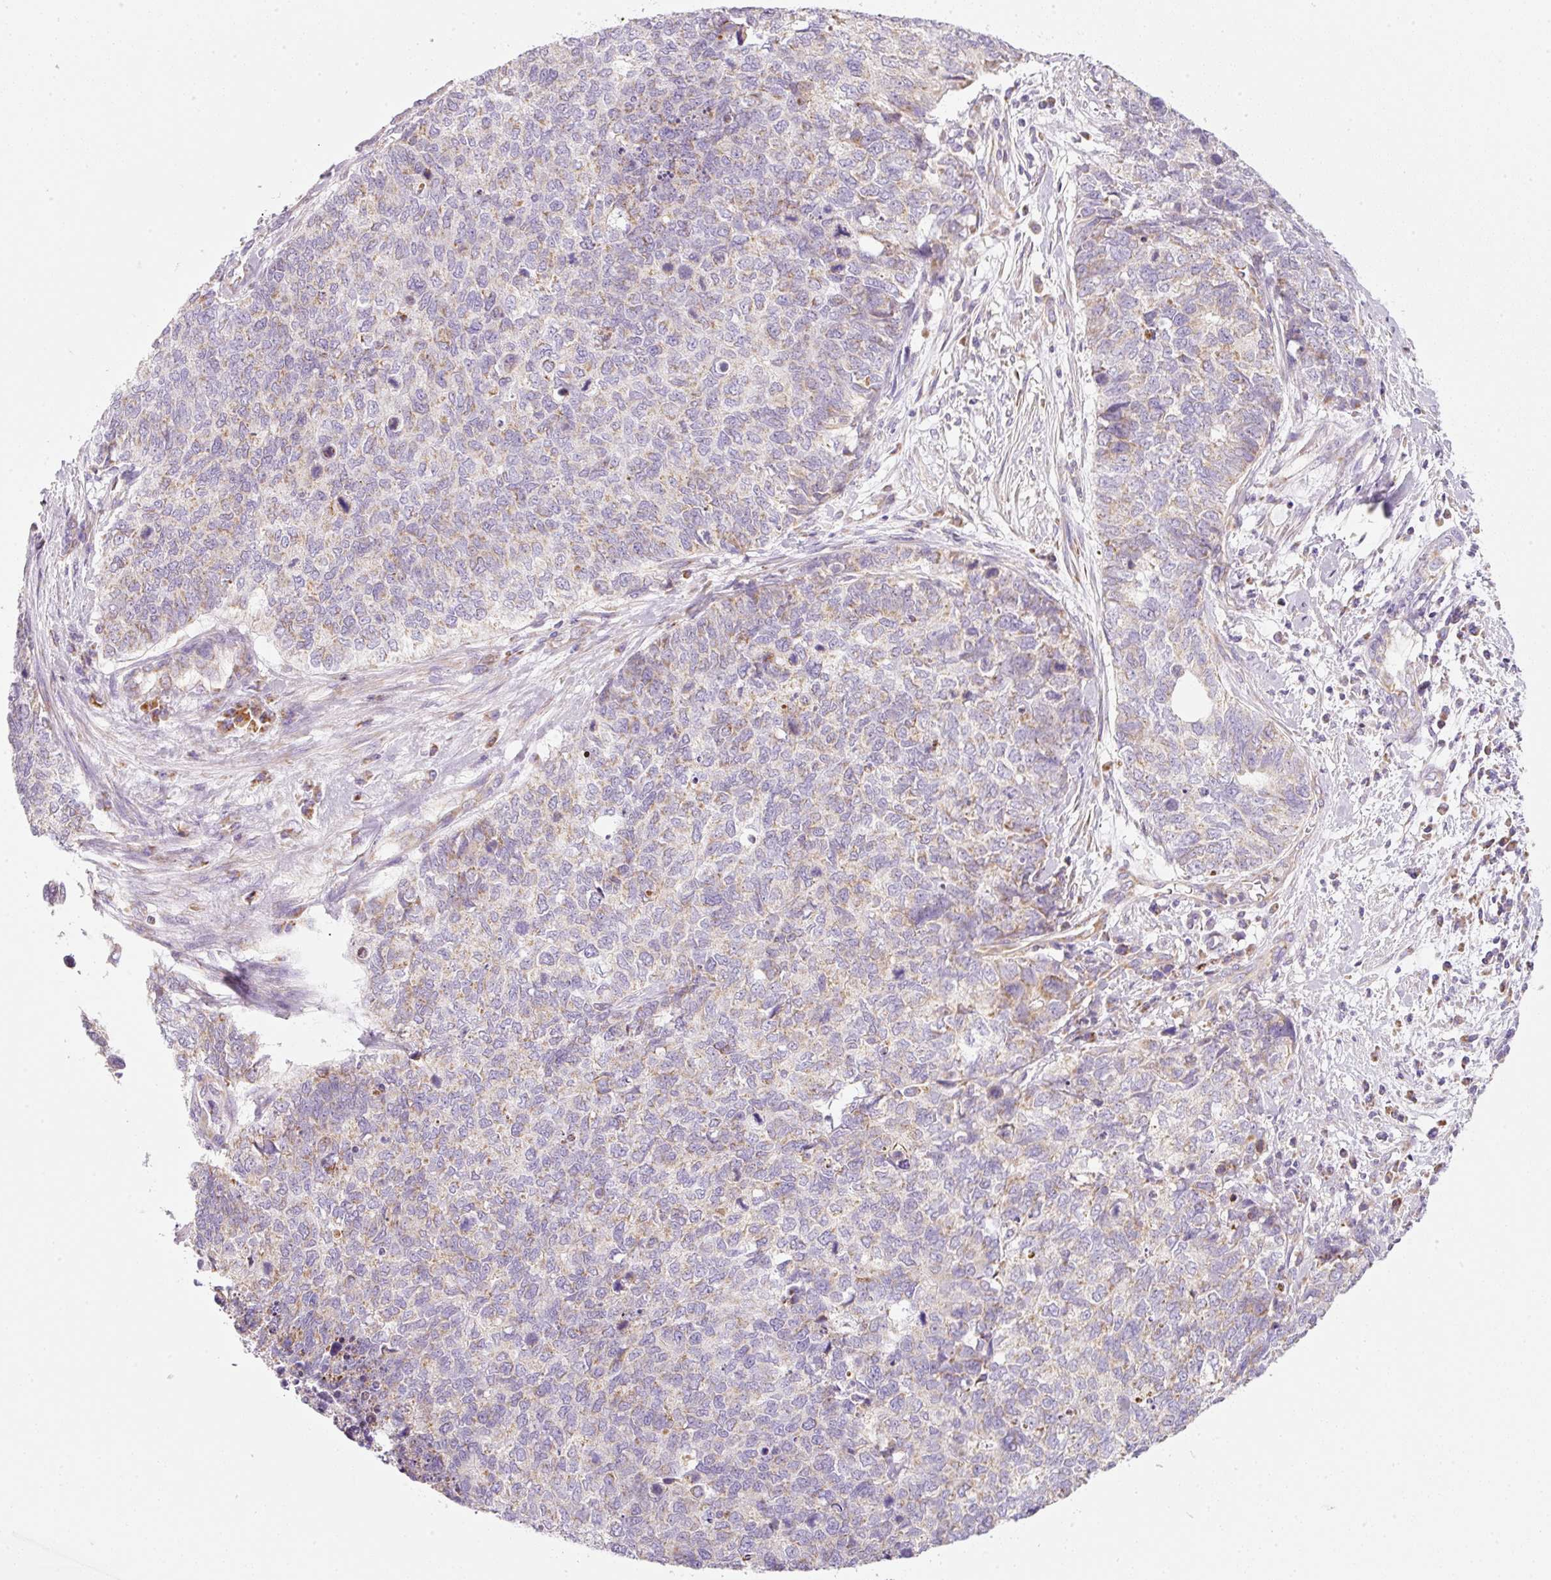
{"staining": {"intensity": "weak", "quantity": "25%-75%", "location": "cytoplasmic/membranous"}, "tissue": "cervical cancer", "cell_type": "Tumor cells", "image_type": "cancer", "snomed": [{"axis": "morphology", "description": "Squamous cell carcinoma, NOS"}, {"axis": "topography", "description": "Cervix"}], "caption": "The micrograph demonstrates a brown stain indicating the presence of a protein in the cytoplasmic/membranous of tumor cells in cervical cancer (squamous cell carcinoma).", "gene": "NDUFA1", "patient": {"sex": "female", "age": 63}}